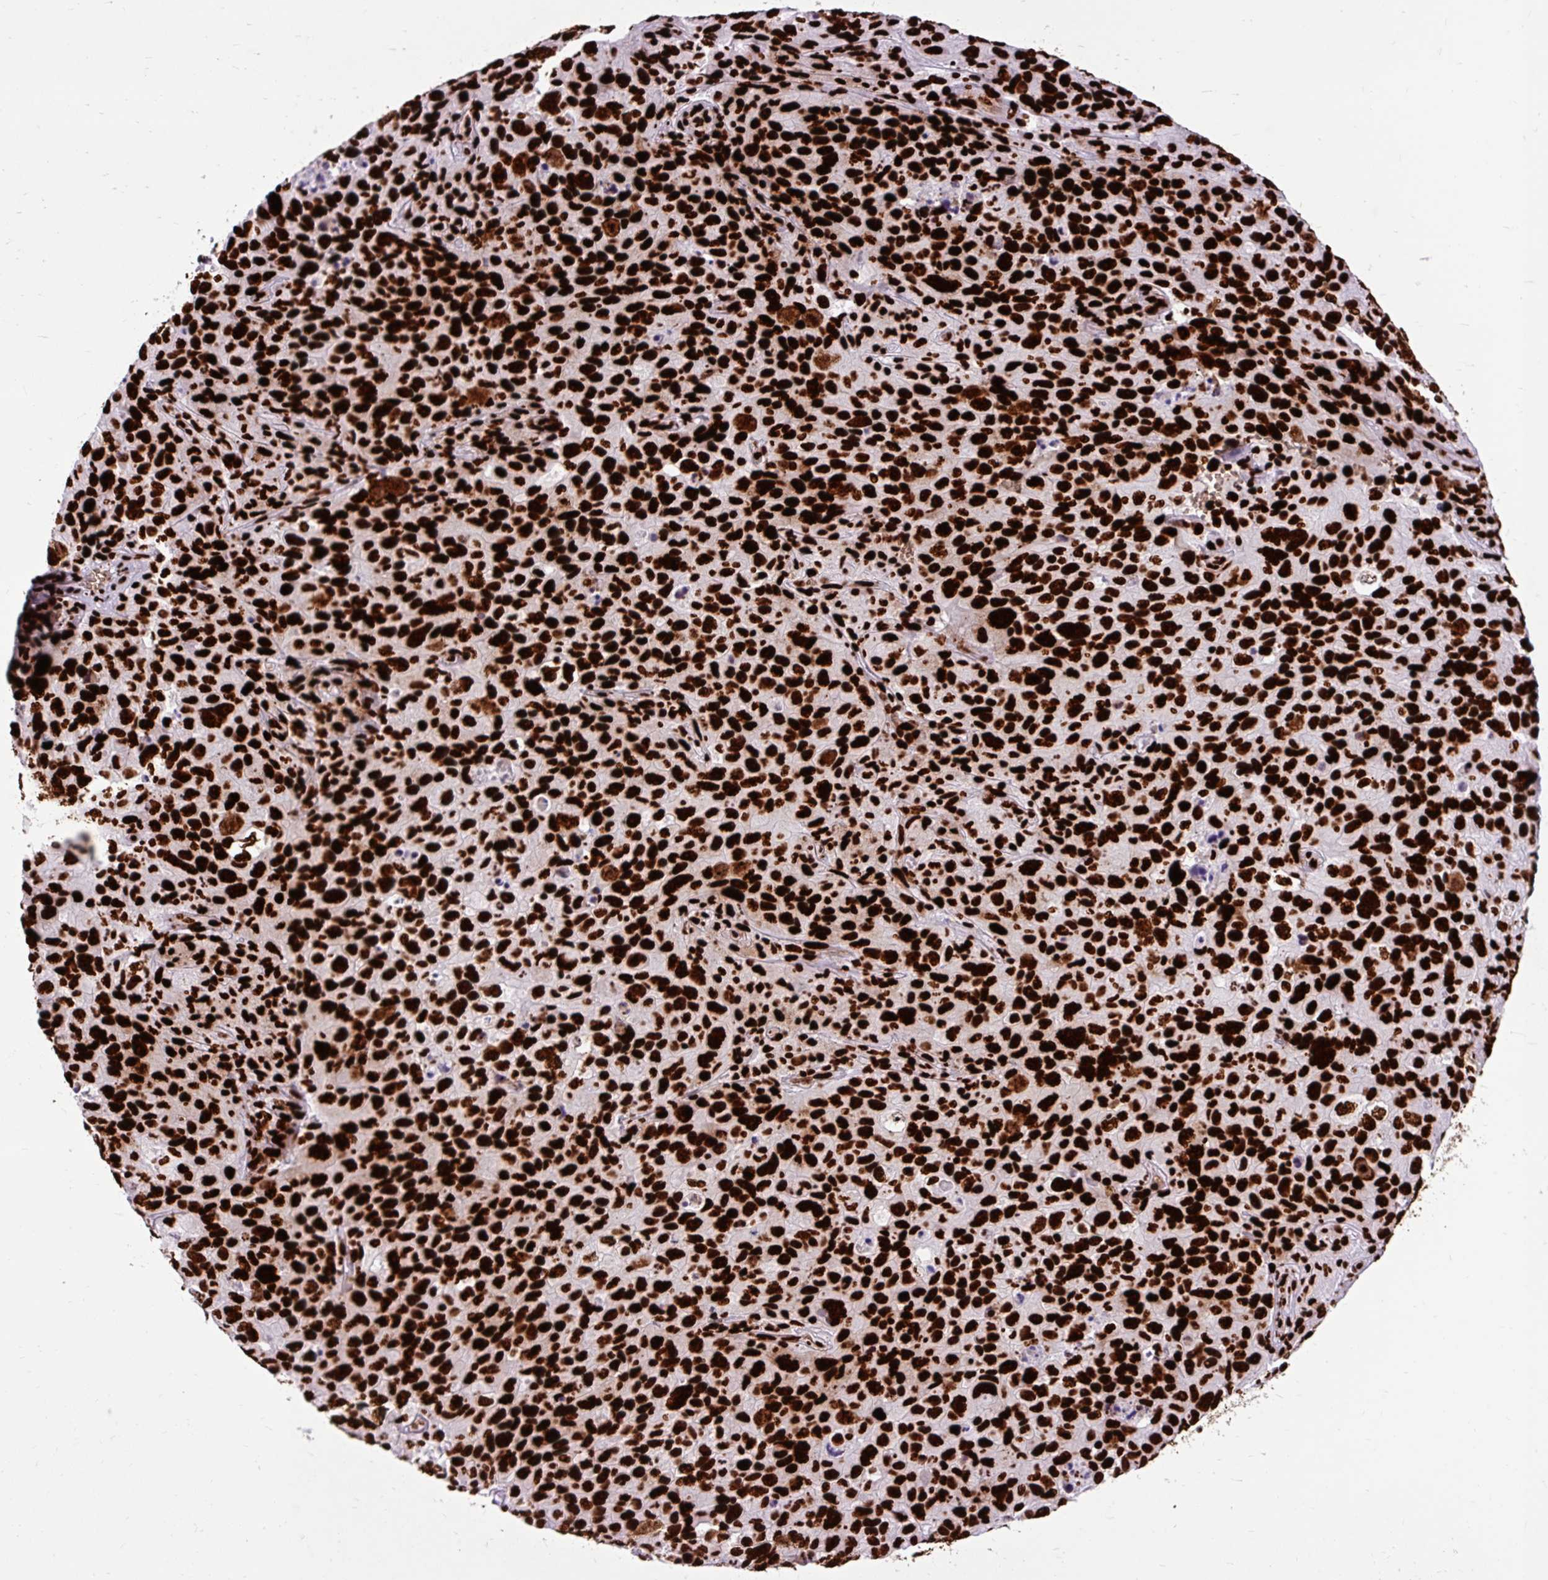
{"staining": {"intensity": "strong", "quantity": ">75%", "location": "nuclear"}, "tissue": "cervical cancer", "cell_type": "Tumor cells", "image_type": "cancer", "snomed": [{"axis": "morphology", "description": "Squamous cell carcinoma, NOS"}, {"axis": "topography", "description": "Cervix"}], "caption": "Strong nuclear protein staining is seen in approximately >75% of tumor cells in cervical cancer (squamous cell carcinoma).", "gene": "FUS", "patient": {"sex": "female", "age": 44}}